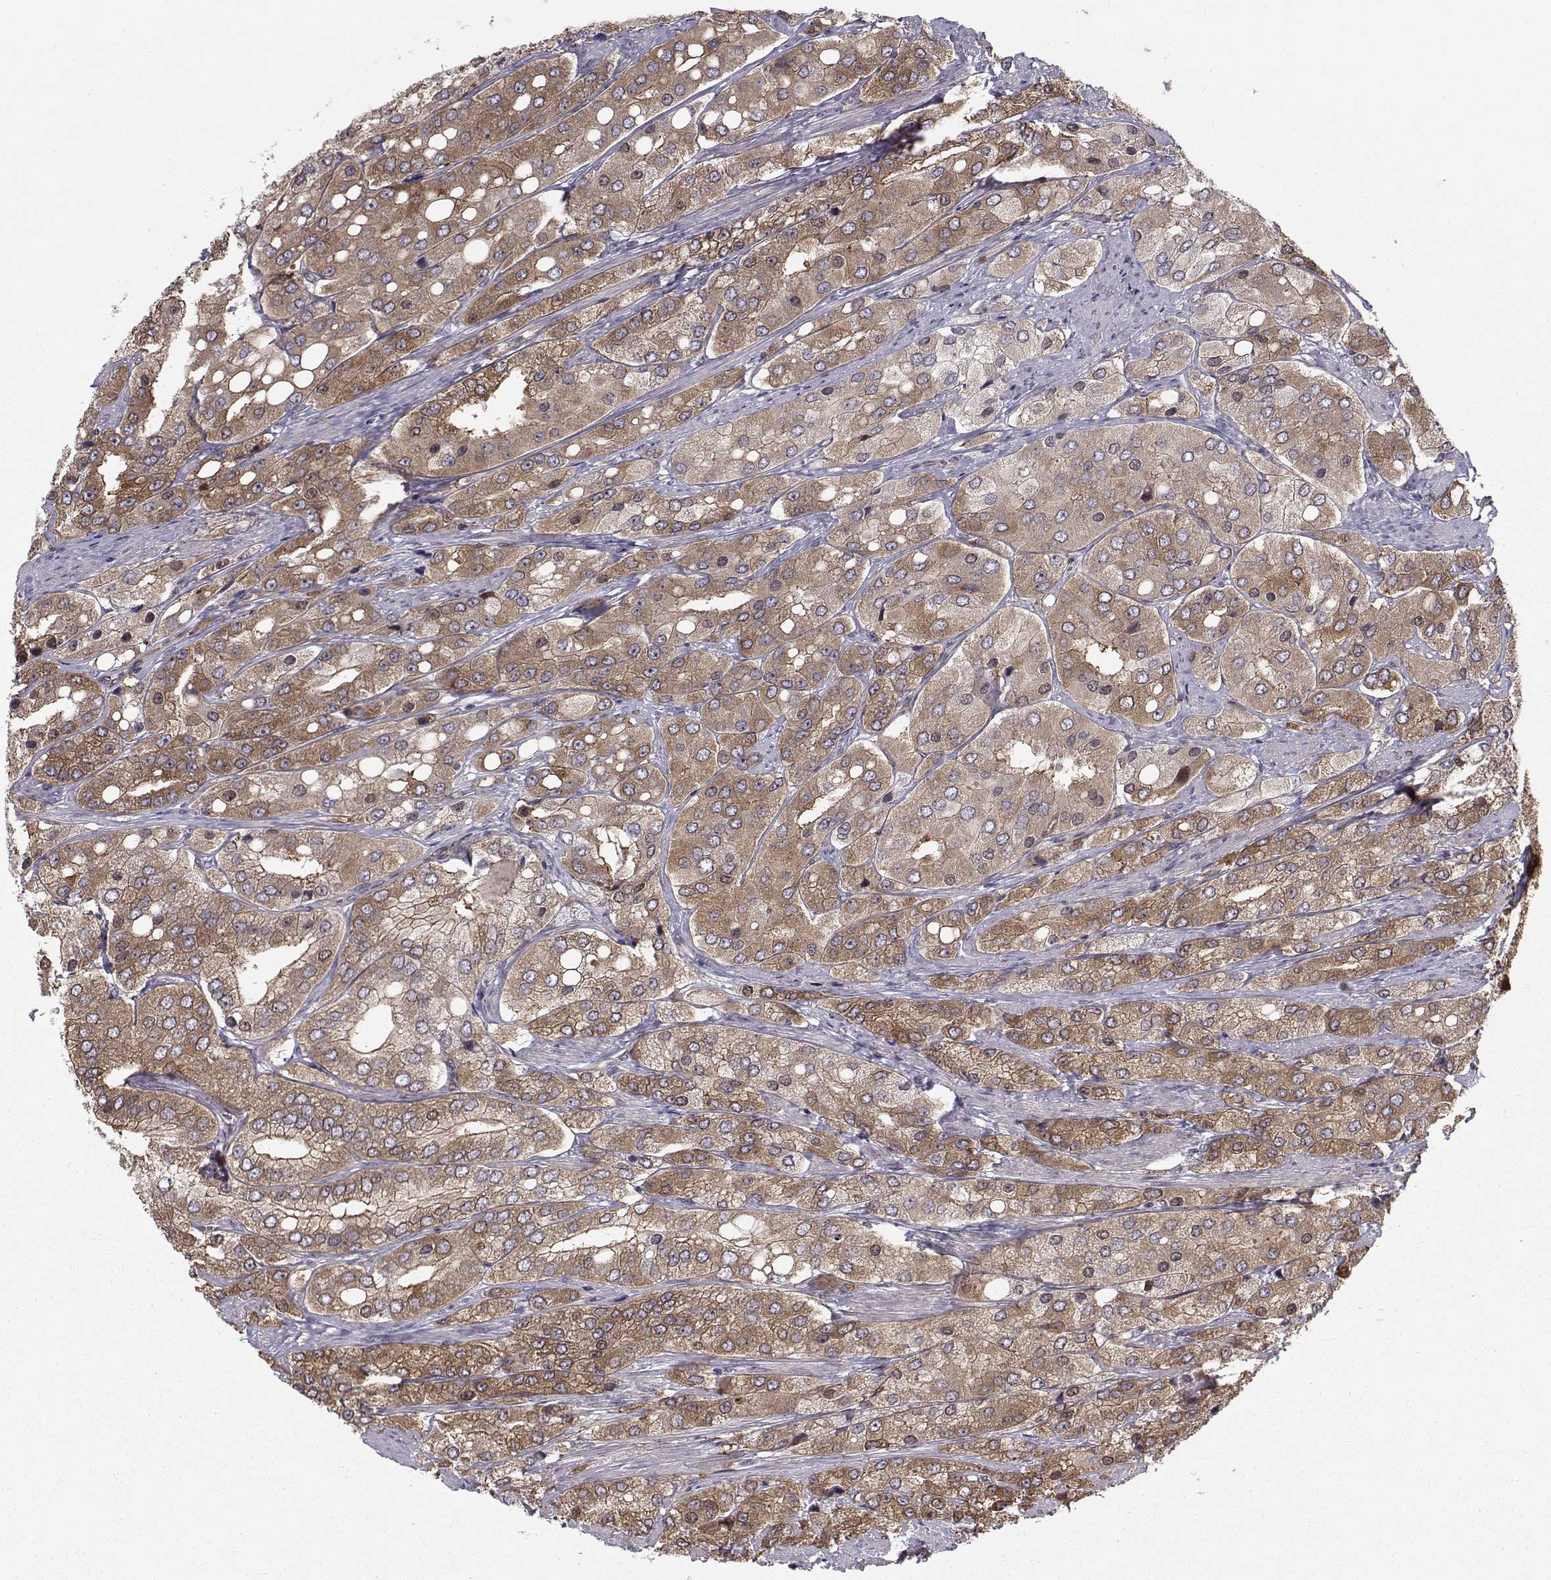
{"staining": {"intensity": "moderate", "quantity": "25%-75%", "location": "cytoplasmic/membranous"}, "tissue": "prostate cancer", "cell_type": "Tumor cells", "image_type": "cancer", "snomed": [{"axis": "morphology", "description": "Adenocarcinoma, Low grade"}, {"axis": "topography", "description": "Prostate"}], "caption": "A brown stain shows moderate cytoplasmic/membranous positivity of a protein in human prostate cancer (adenocarcinoma (low-grade)) tumor cells. Using DAB (3,3'-diaminobenzidine) (brown) and hematoxylin (blue) stains, captured at high magnification using brightfield microscopy.", "gene": "HSP90AB1", "patient": {"sex": "male", "age": 69}}